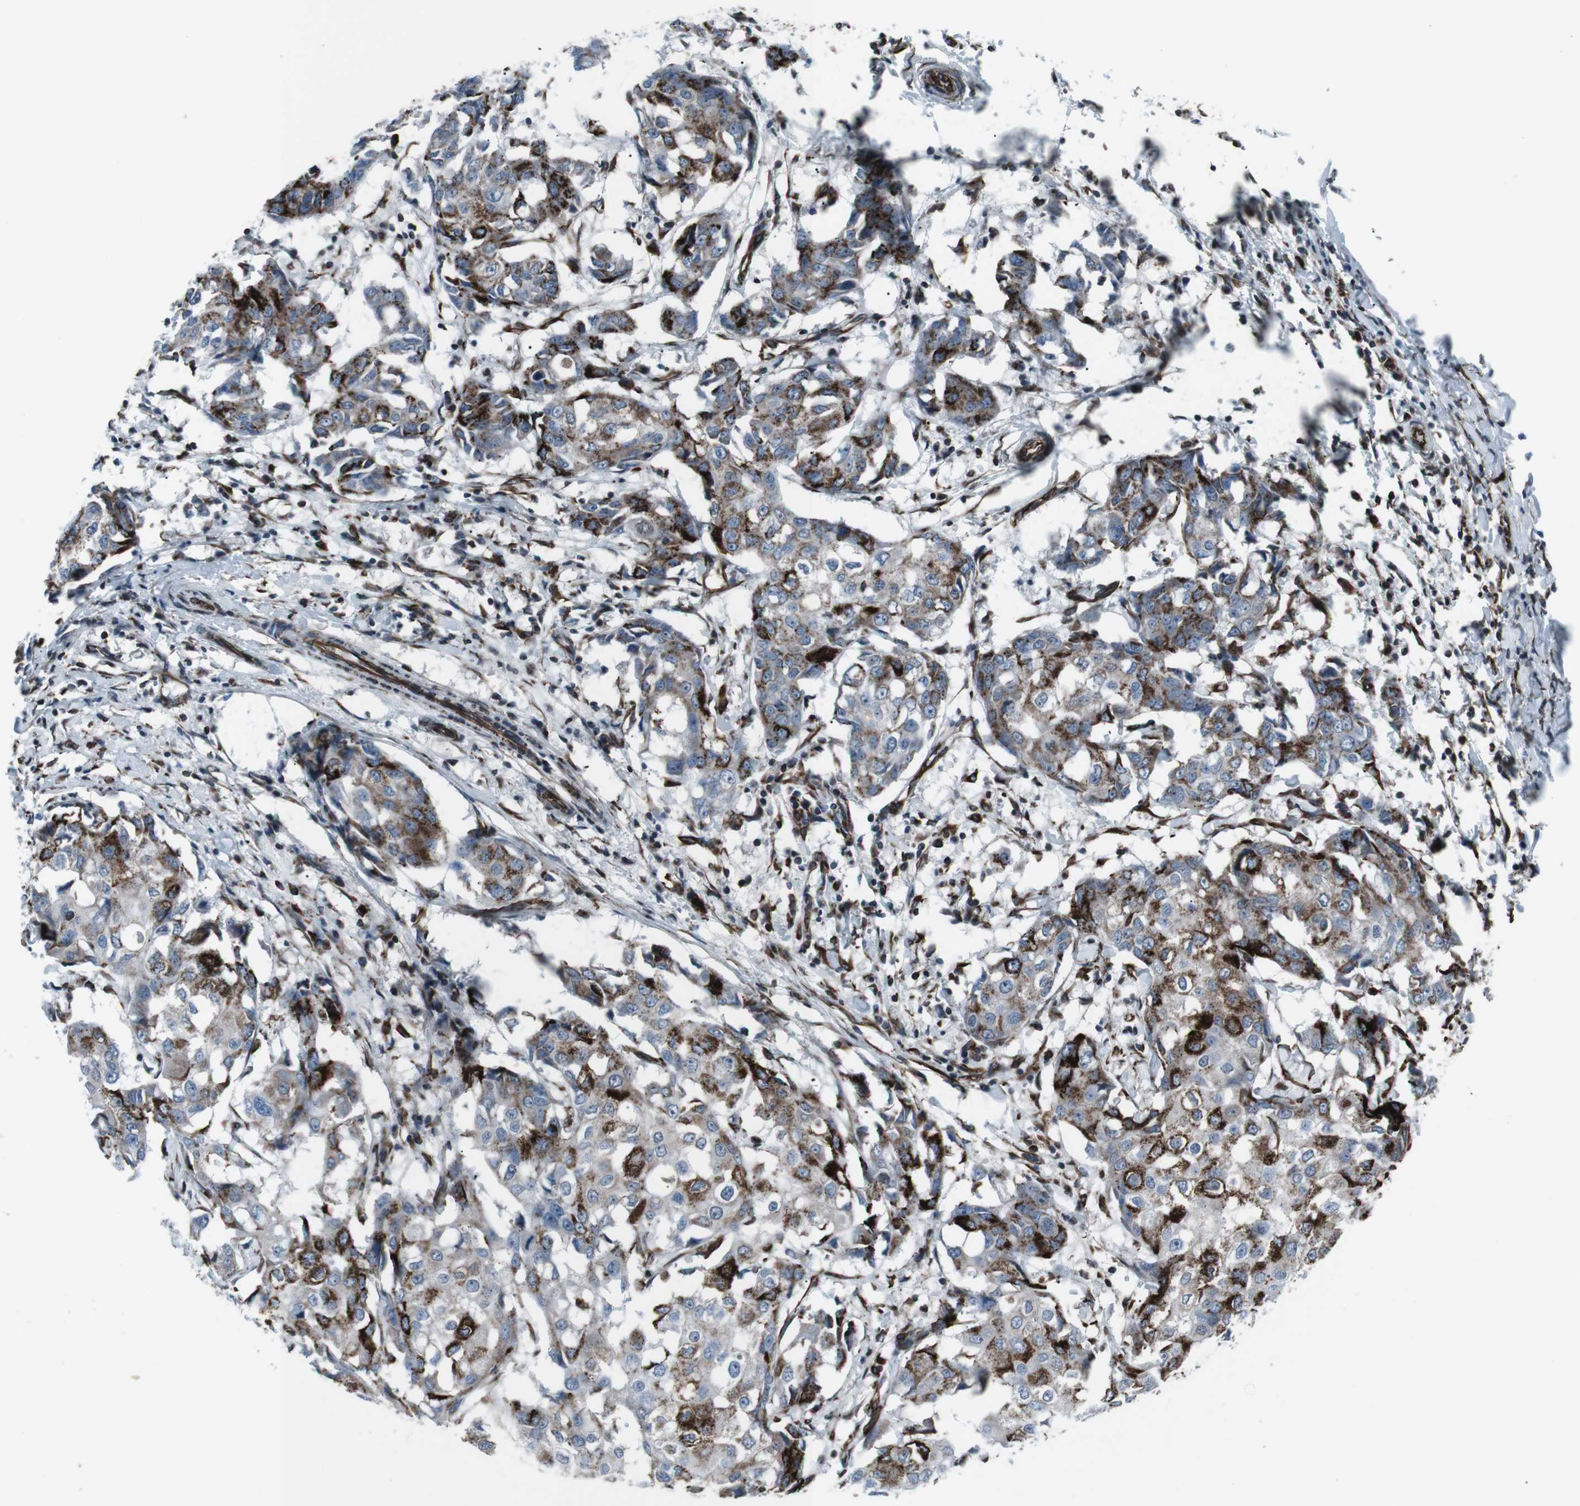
{"staining": {"intensity": "strong", "quantity": "25%-75%", "location": "cytoplasmic/membranous"}, "tissue": "breast cancer", "cell_type": "Tumor cells", "image_type": "cancer", "snomed": [{"axis": "morphology", "description": "Duct carcinoma"}, {"axis": "topography", "description": "Breast"}], "caption": "Protein staining shows strong cytoplasmic/membranous expression in approximately 25%-75% of tumor cells in intraductal carcinoma (breast).", "gene": "TMEM141", "patient": {"sex": "female", "age": 27}}